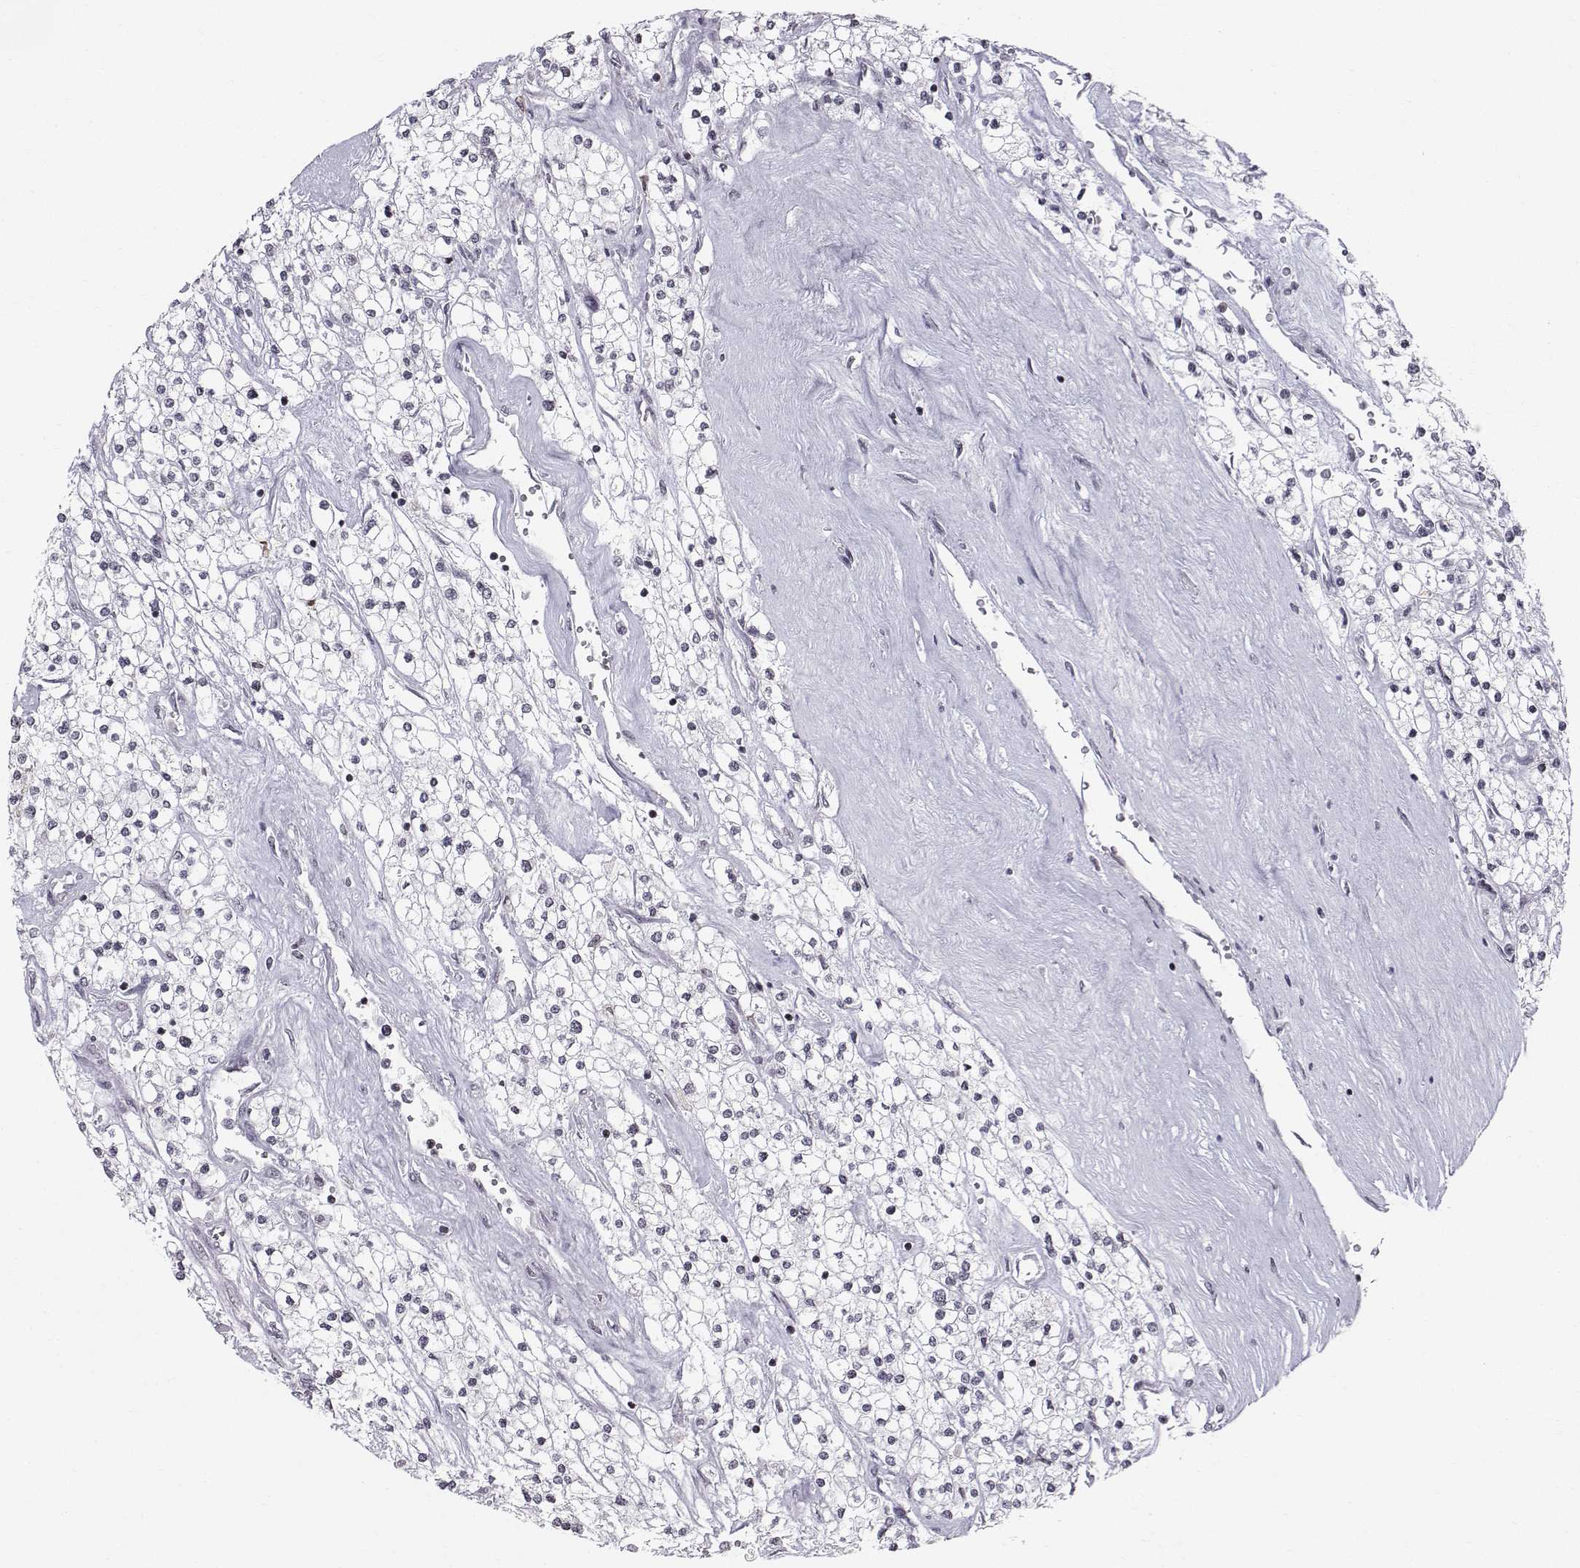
{"staining": {"intensity": "negative", "quantity": "none", "location": "none"}, "tissue": "renal cancer", "cell_type": "Tumor cells", "image_type": "cancer", "snomed": [{"axis": "morphology", "description": "Adenocarcinoma, NOS"}, {"axis": "topography", "description": "Kidney"}], "caption": "High power microscopy photomicrograph of an immunohistochemistry micrograph of renal cancer (adenocarcinoma), revealing no significant expression in tumor cells.", "gene": "MARCHF4", "patient": {"sex": "male", "age": 80}}